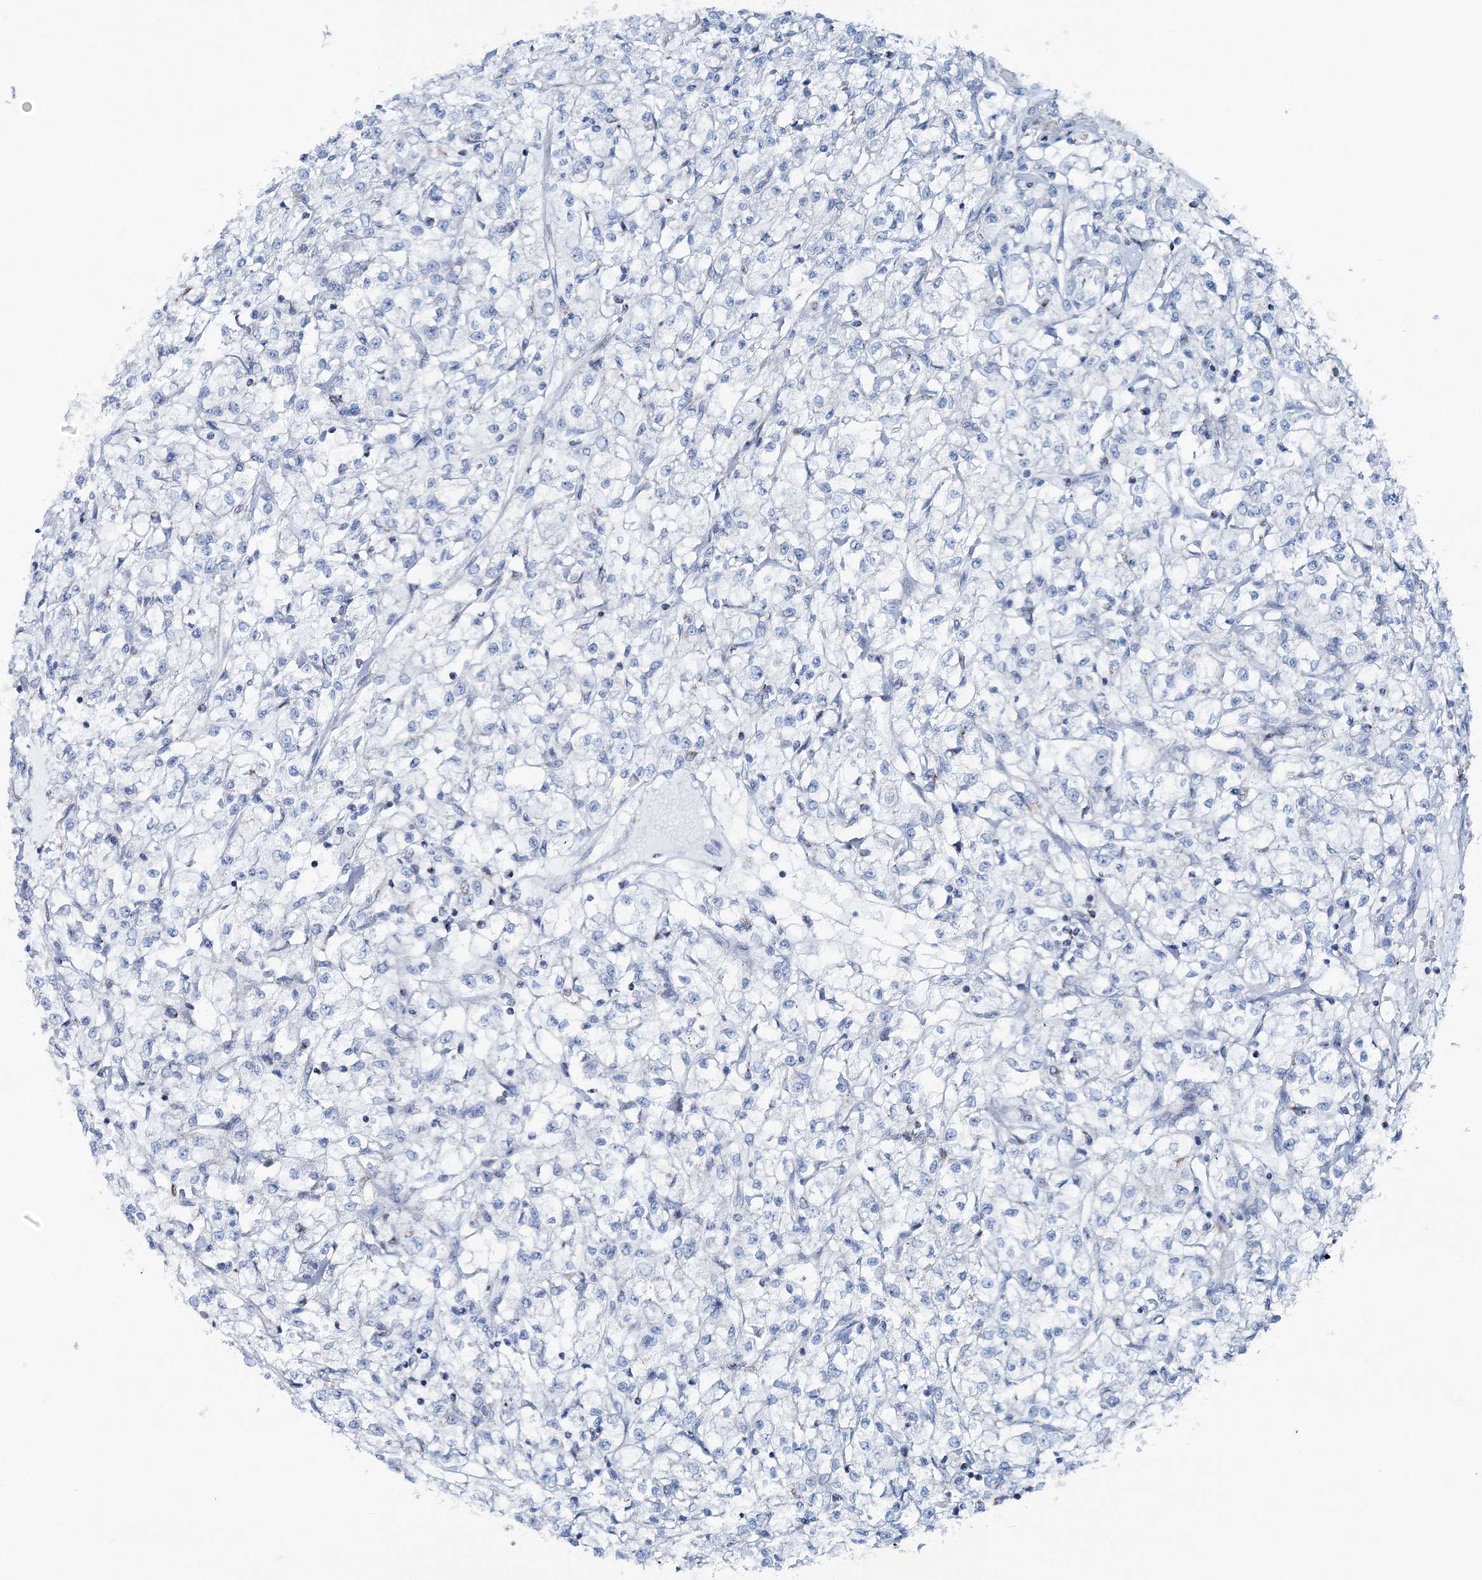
{"staining": {"intensity": "negative", "quantity": "none", "location": "none"}, "tissue": "renal cancer", "cell_type": "Tumor cells", "image_type": "cancer", "snomed": [{"axis": "morphology", "description": "Adenocarcinoma, NOS"}, {"axis": "topography", "description": "Kidney"}], "caption": "There is no significant expression in tumor cells of renal cancer (adenocarcinoma).", "gene": "GABARAPL2", "patient": {"sex": "female", "age": 59}}